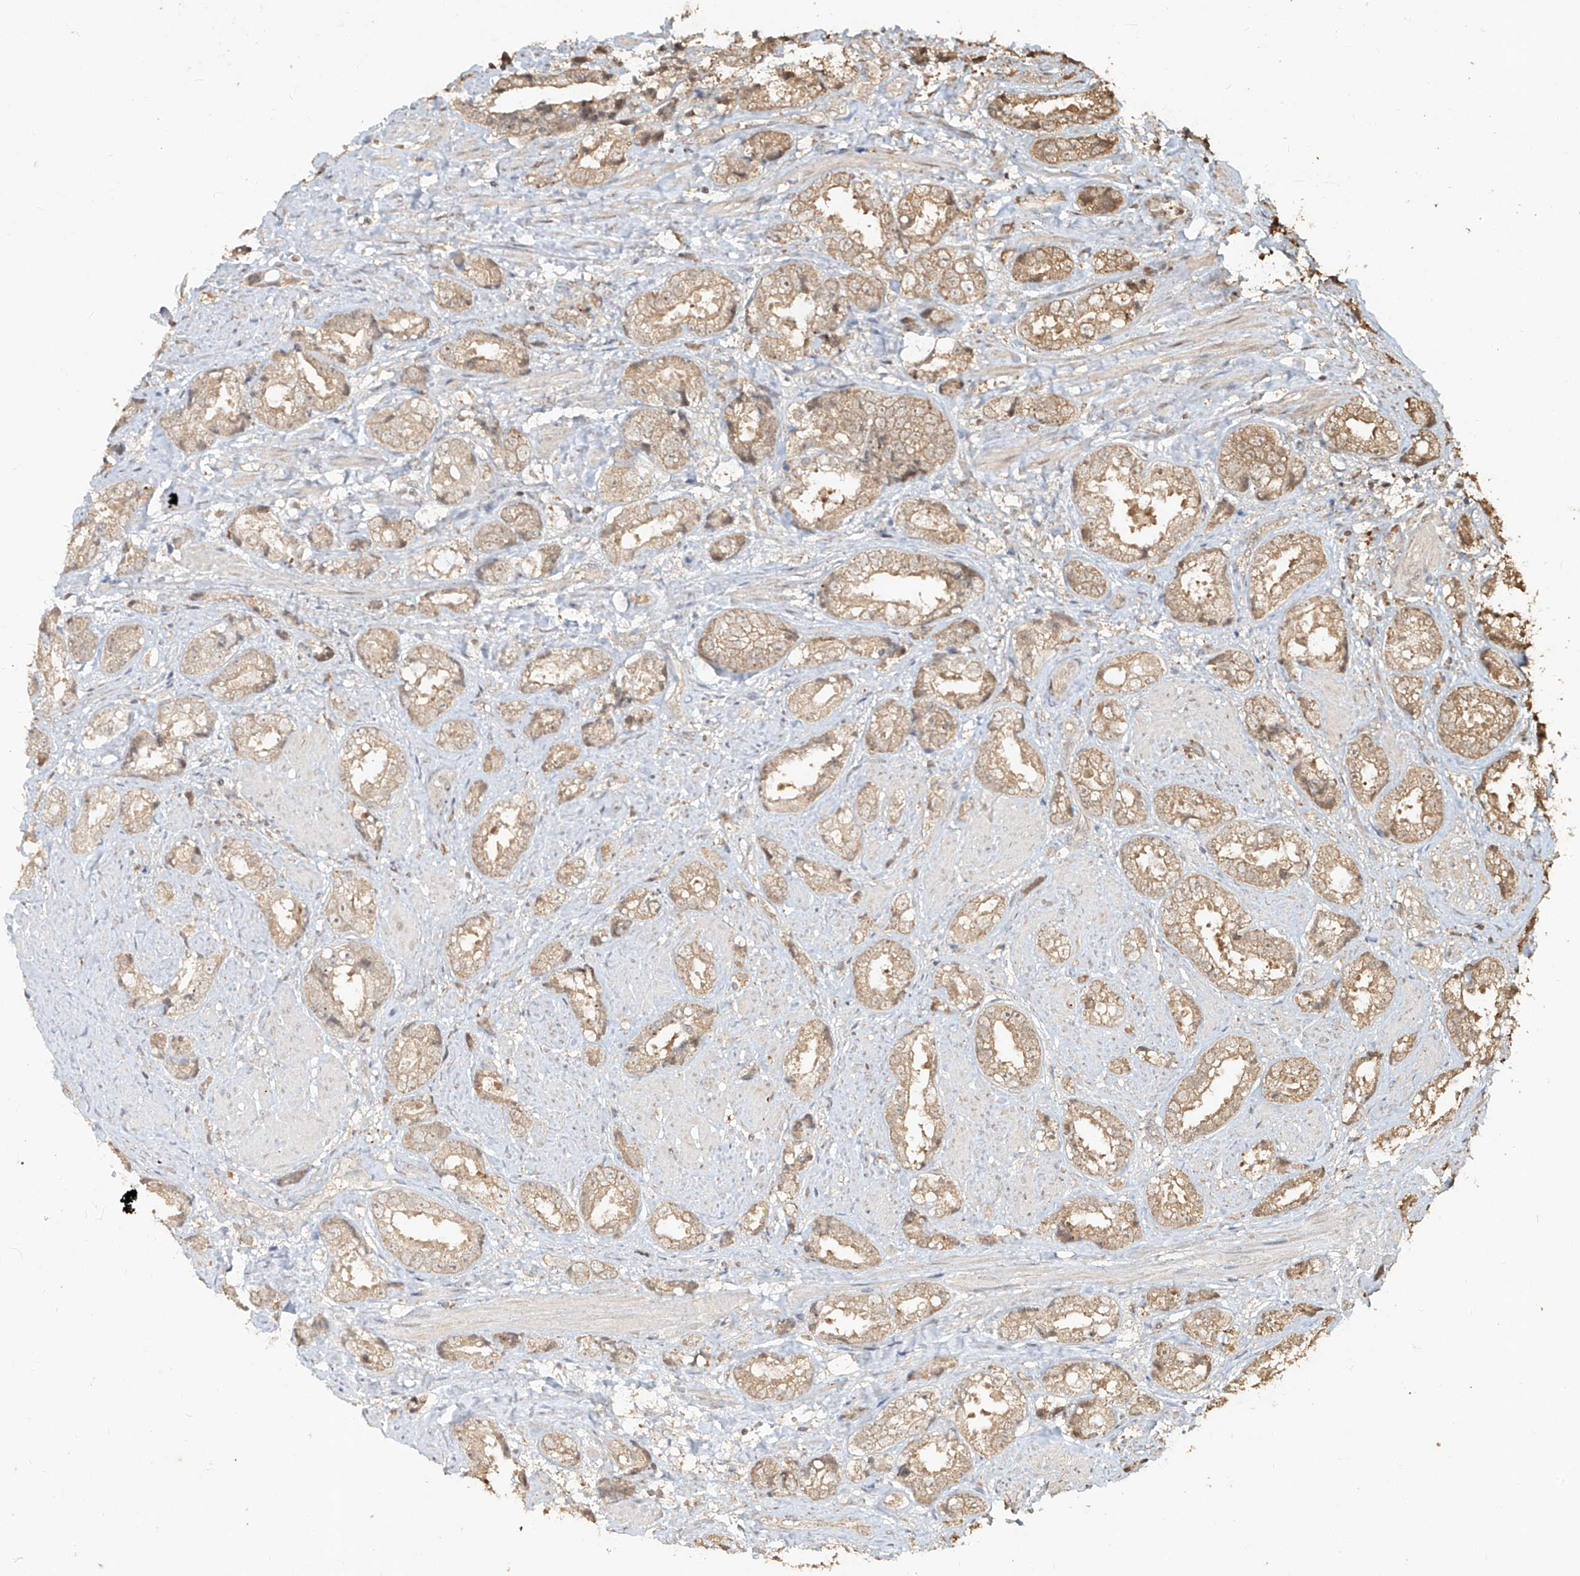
{"staining": {"intensity": "weak", "quantity": ">75%", "location": "cytoplasmic/membranous"}, "tissue": "prostate cancer", "cell_type": "Tumor cells", "image_type": "cancer", "snomed": [{"axis": "morphology", "description": "Adenocarcinoma, High grade"}, {"axis": "topography", "description": "Prostate"}], "caption": "Prostate cancer (adenocarcinoma (high-grade)) tissue reveals weak cytoplasmic/membranous staining in about >75% of tumor cells The staining was performed using DAB to visualize the protein expression in brown, while the nuclei were stained in blue with hematoxylin (Magnification: 20x).", "gene": "UBE2K", "patient": {"sex": "male", "age": 61}}